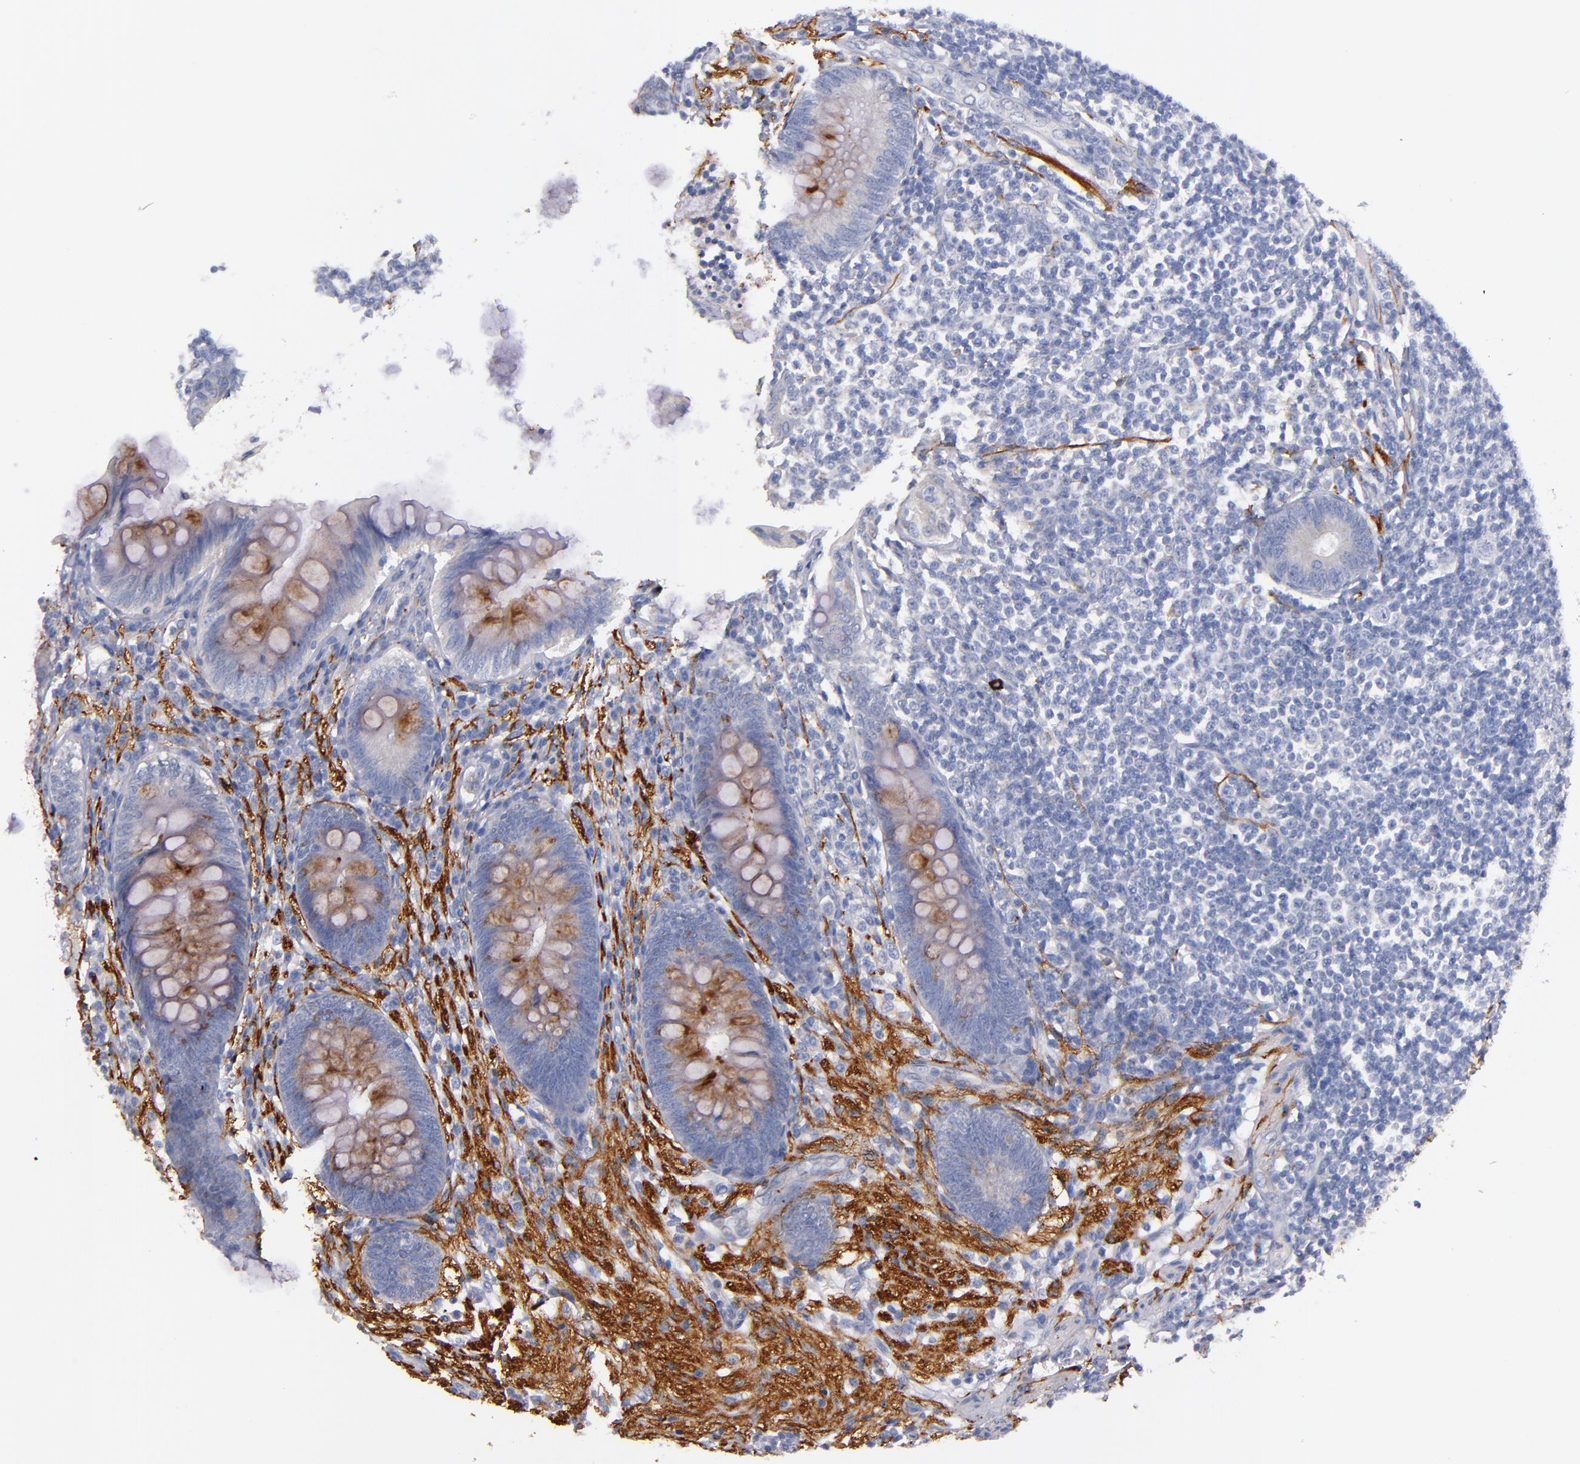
{"staining": {"intensity": "moderate", "quantity": "25%-75%", "location": "cytoplasmic/membranous"}, "tissue": "appendix", "cell_type": "Glandular cells", "image_type": "normal", "snomed": [{"axis": "morphology", "description": "Normal tissue, NOS"}, {"axis": "topography", "description": "Appendix"}], "caption": "DAB (3,3'-diaminobenzidine) immunohistochemical staining of normal appendix reveals moderate cytoplasmic/membranous protein positivity in about 25%-75% of glandular cells.", "gene": "CNTNAP2", "patient": {"sex": "female", "age": 66}}